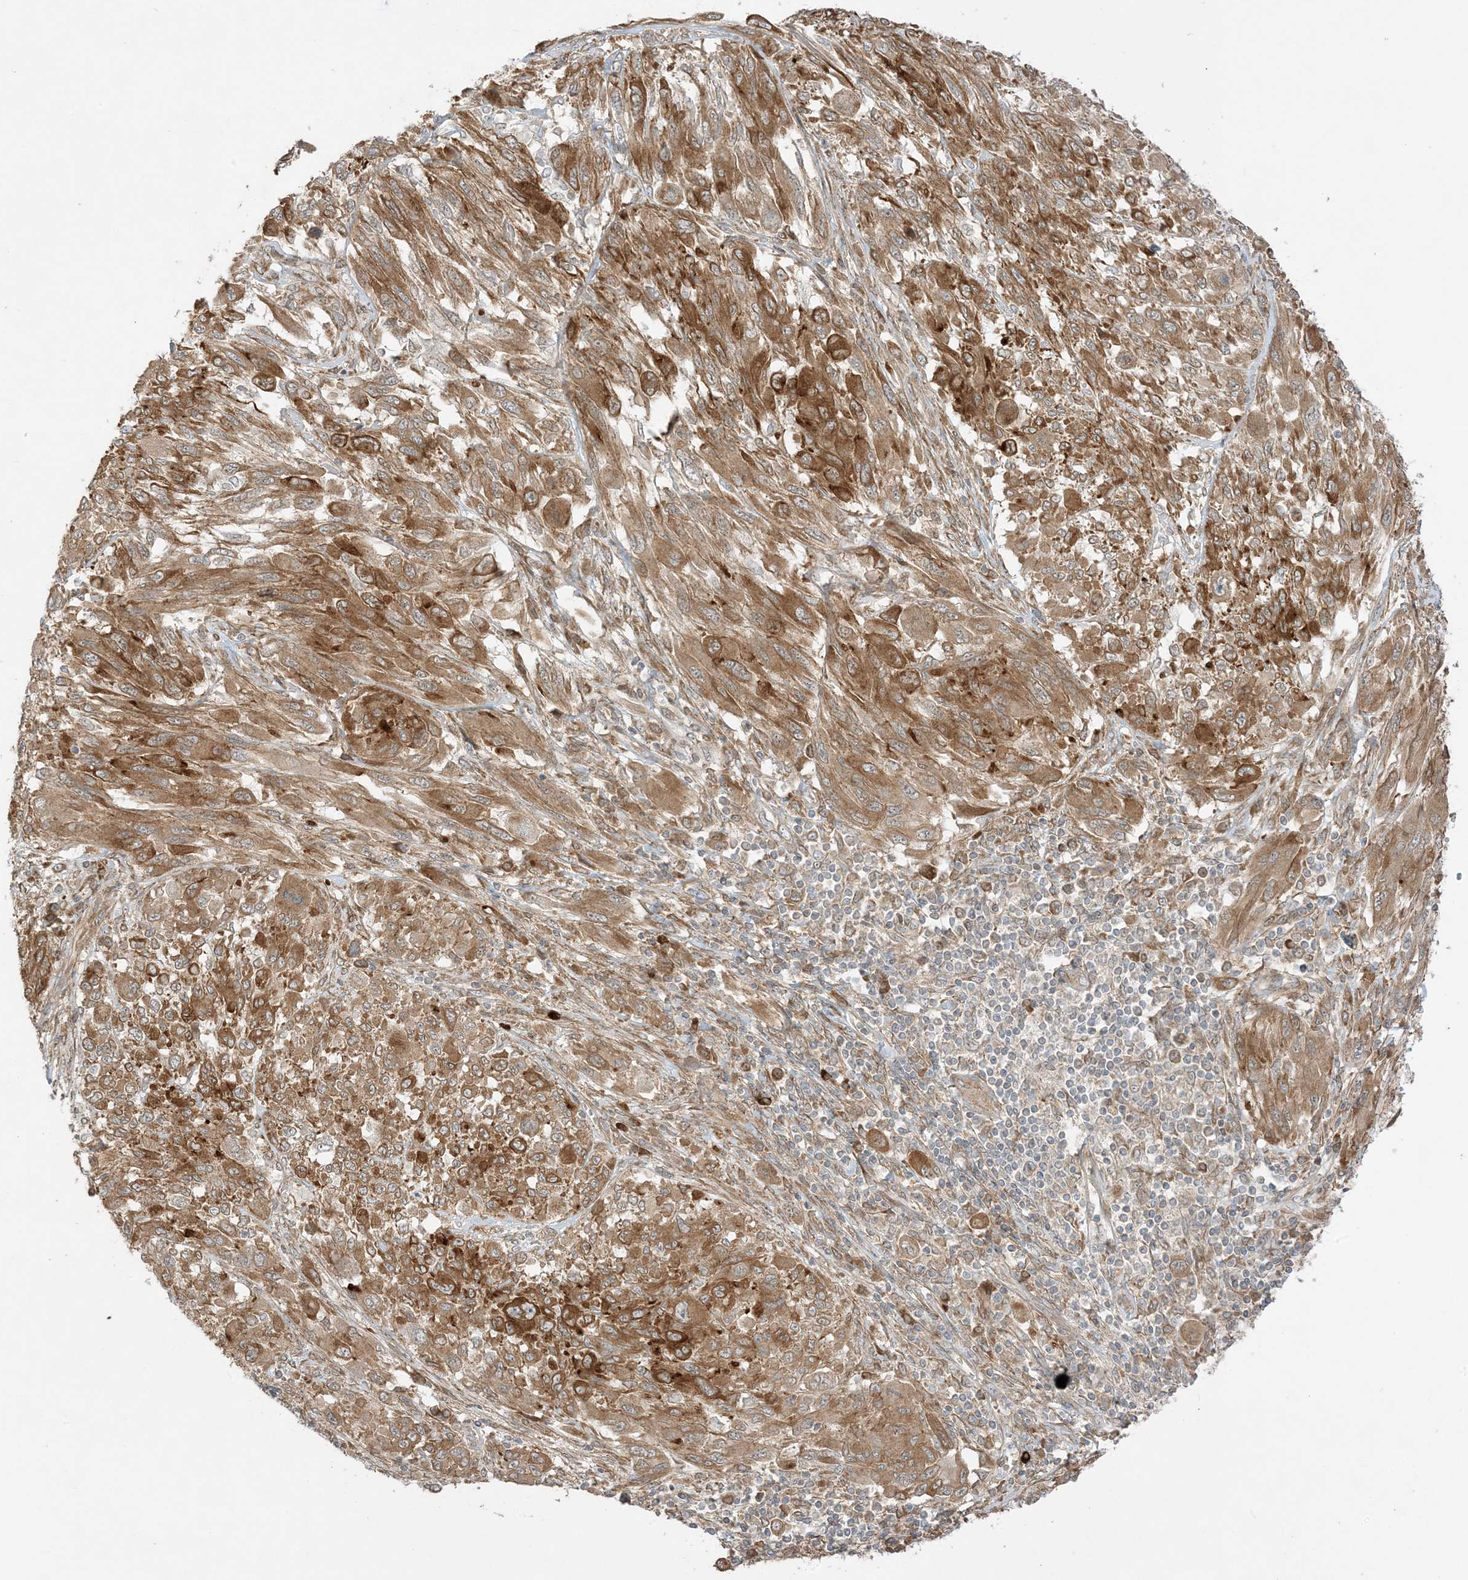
{"staining": {"intensity": "moderate", "quantity": ">75%", "location": "cytoplasmic/membranous"}, "tissue": "melanoma", "cell_type": "Tumor cells", "image_type": "cancer", "snomed": [{"axis": "morphology", "description": "Malignant melanoma, NOS"}, {"axis": "topography", "description": "Skin"}], "caption": "Human melanoma stained for a protein (brown) exhibits moderate cytoplasmic/membranous positive positivity in approximately >75% of tumor cells.", "gene": "SCARF2", "patient": {"sex": "female", "age": 91}}